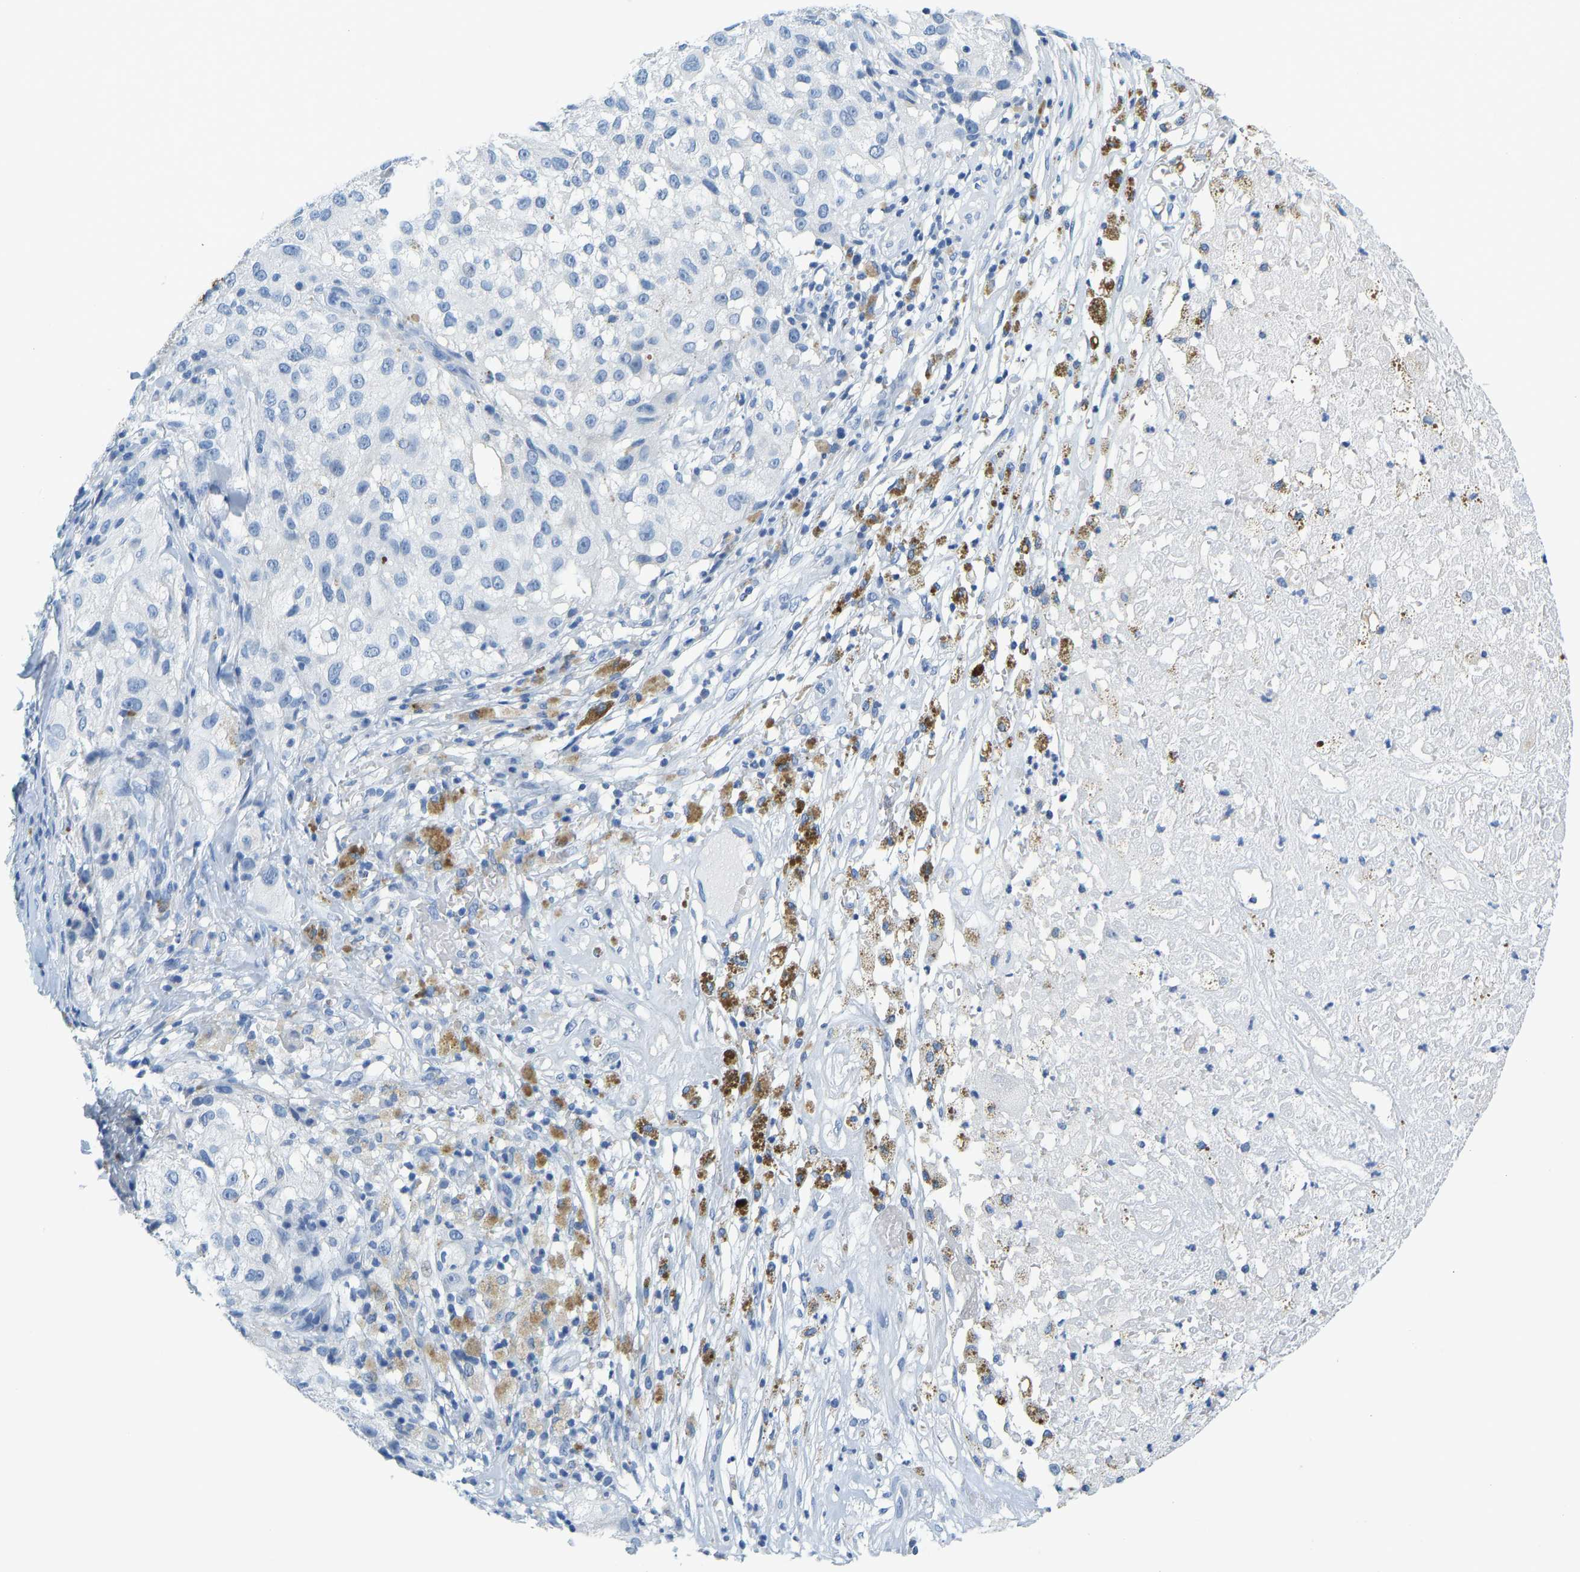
{"staining": {"intensity": "negative", "quantity": "none", "location": "none"}, "tissue": "melanoma", "cell_type": "Tumor cells", "image_type": "cancer", "snomed": [{"axis": "morphology", "description": "Necrosis, NOS"}, {"axis": "morphology", "description": "Malignant melanoma, NOS"}, {"axis": "topography", "description": "Skin"}], "caption": "This is a image of immunohistochemistry (IHC) staining of melanoma, which shows no expression in tumor cells. Nuclei are stained in blue.", "gene": "SERPINB3", "patient": {"sex": "female", "age": 87}}